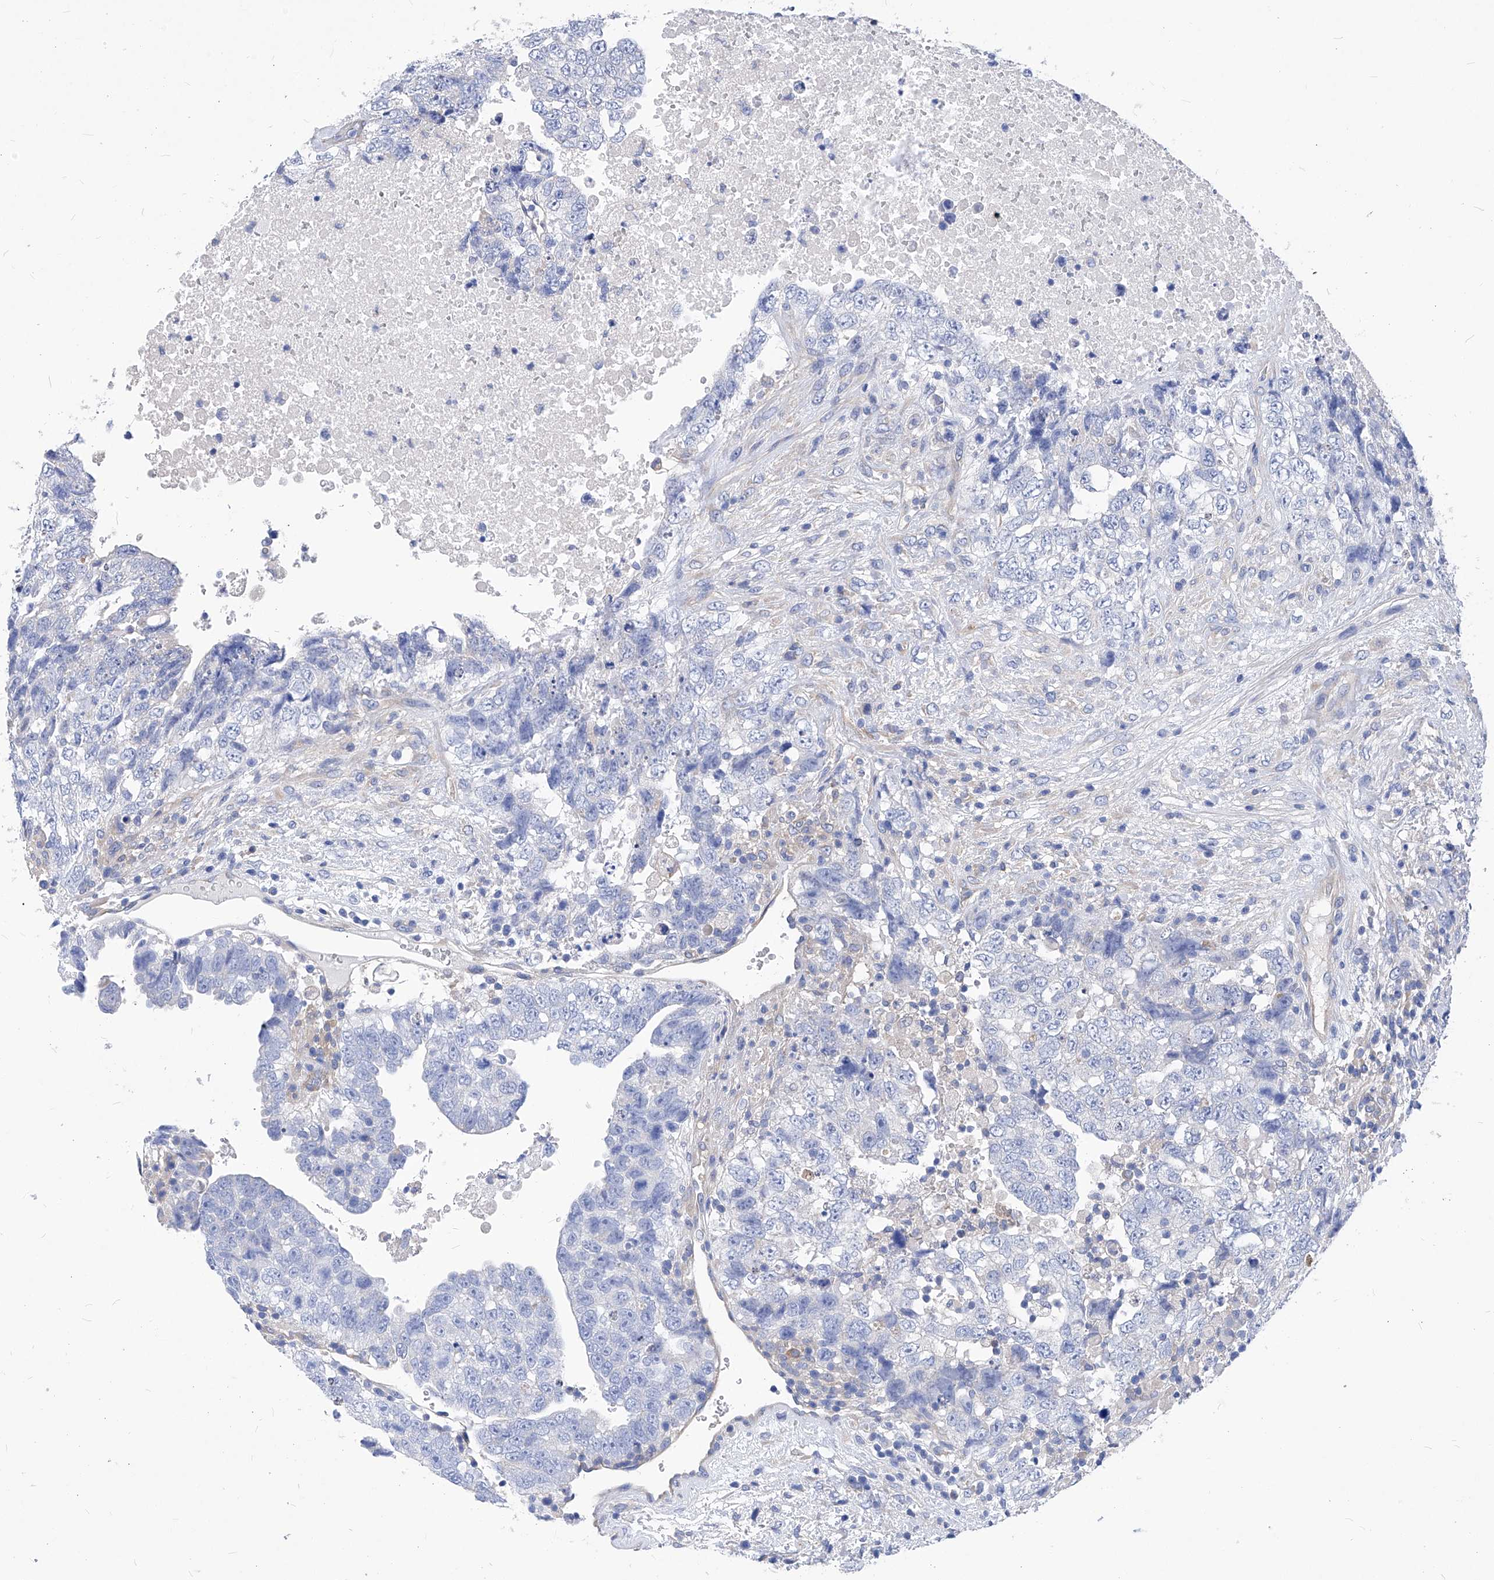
{"staining": {"intensity": "negative", "quantity": "none", "location": "none"}, "tissue": "testis cancer", "cell_type": "Tumor cells", "image_type": "cancer", "snomed": [{"axis": "morphology", "description": "Carcinoma, Embryonal, NOS"}, {"axis": "topography", "description": "Testis"}], "caption": "The histopathology image shows no significant expression in tumor cells of testis cancer (embryonal carcinoma). (DAB IHC with hematoxylin counter stain).", "gene": "XPNPEP1", "patient": {"sex": "male", "age": 37}}